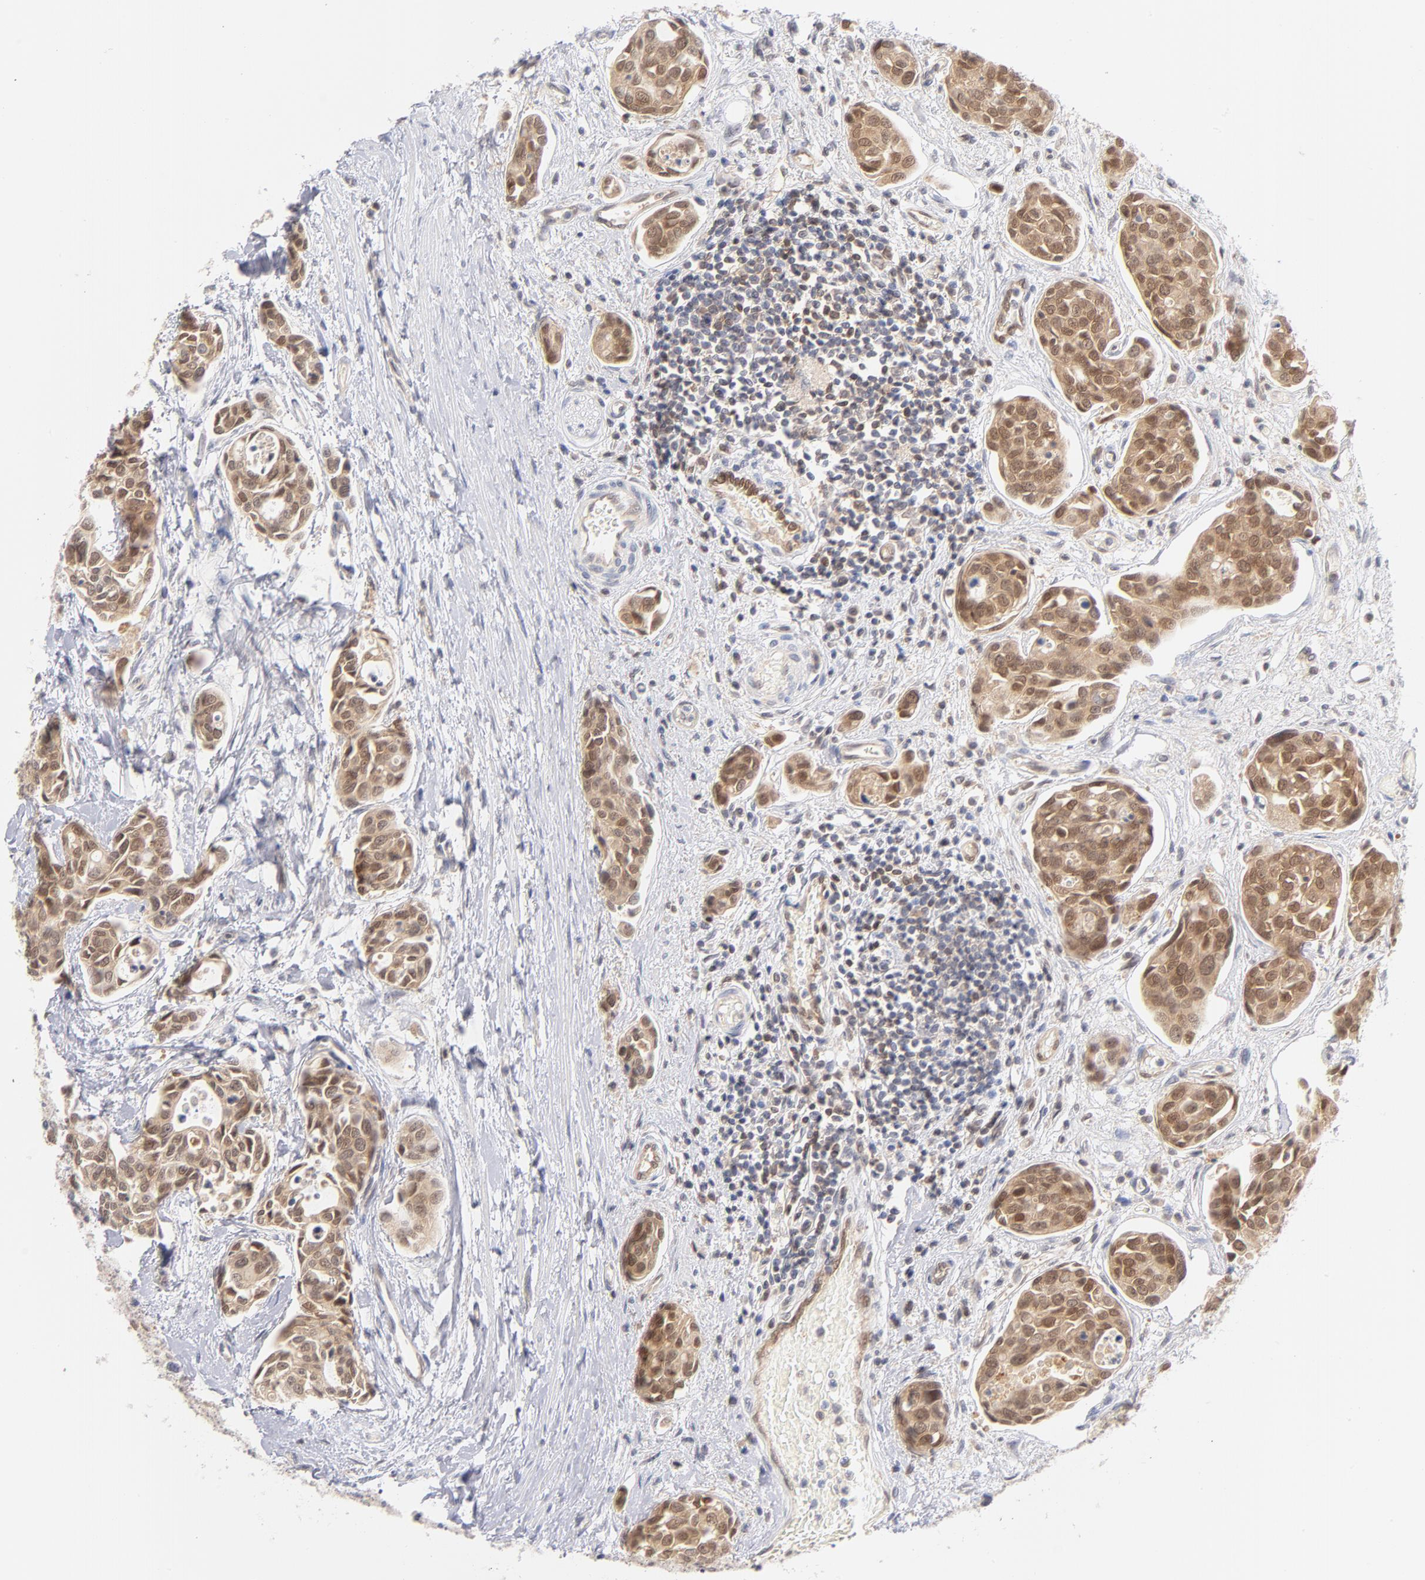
{"staining": {"intensity": "moderate", "quantity": ">75%", "location": "cytoplasmic/membranous,nuclear"}, "tissue": "urothelial cancer", "cell_type": "Tumor cells", "image_type": "cancer", "snomed": [{"axis": "morphology", "description": "Urothelial carcinoma, High grade"}, {"axis": "topography", "description": "Urinary bladder"}], "caption": "Protein analysis of high-grade urothelial carcinoma tissue demonstrates moderate cytoplasmic/membranous and nuclear positivity in about >75% of tumor cells.", "gene": "CASP6", "patient": {"sex": "male", "age": 78}}